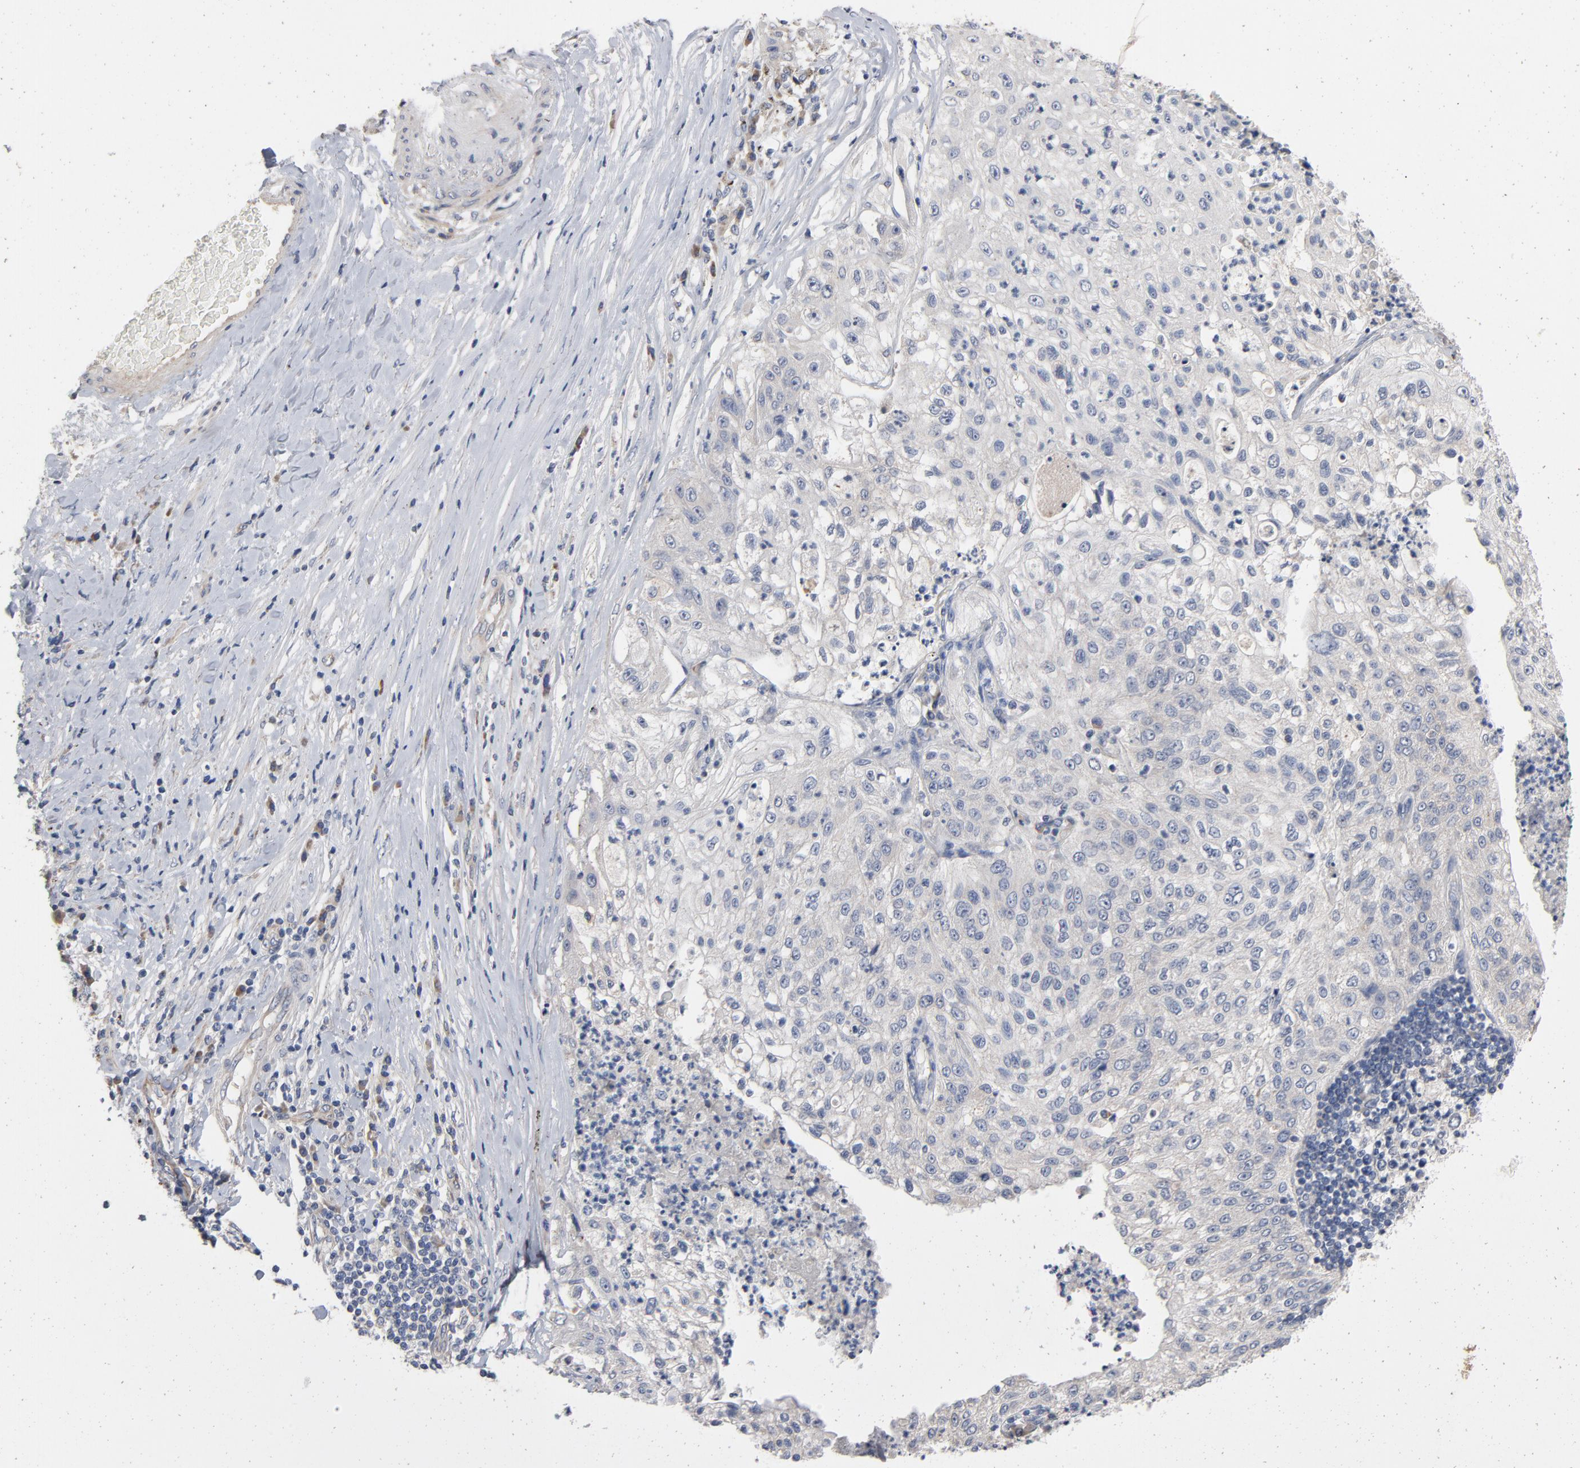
{"staining": {"intensity": "negative", "quantity": "none", "location": "none"}, "tissue": "lung cancer", "cell_type": "Tumor cells", "image_type": "cancer", "snomed": [{"axis": "morphology", "description": "Inflammation, NOS"}, {"axis": "morphology", "description": "Squamous cell carcinoma, NOS"}, {"axis": "topography", "description": "Lymph node"}, {"axis": "topography", "description": "Soft tissue"}, {"axis": "topography", "description": "Lung"}], "caption": "Immunohistochemical staining of human squamous cell carcinoma (lung) shows no significant positivity in tumor cells.", "gene": "CCDC134", "patient": {"sex": "male", "age": 66}}